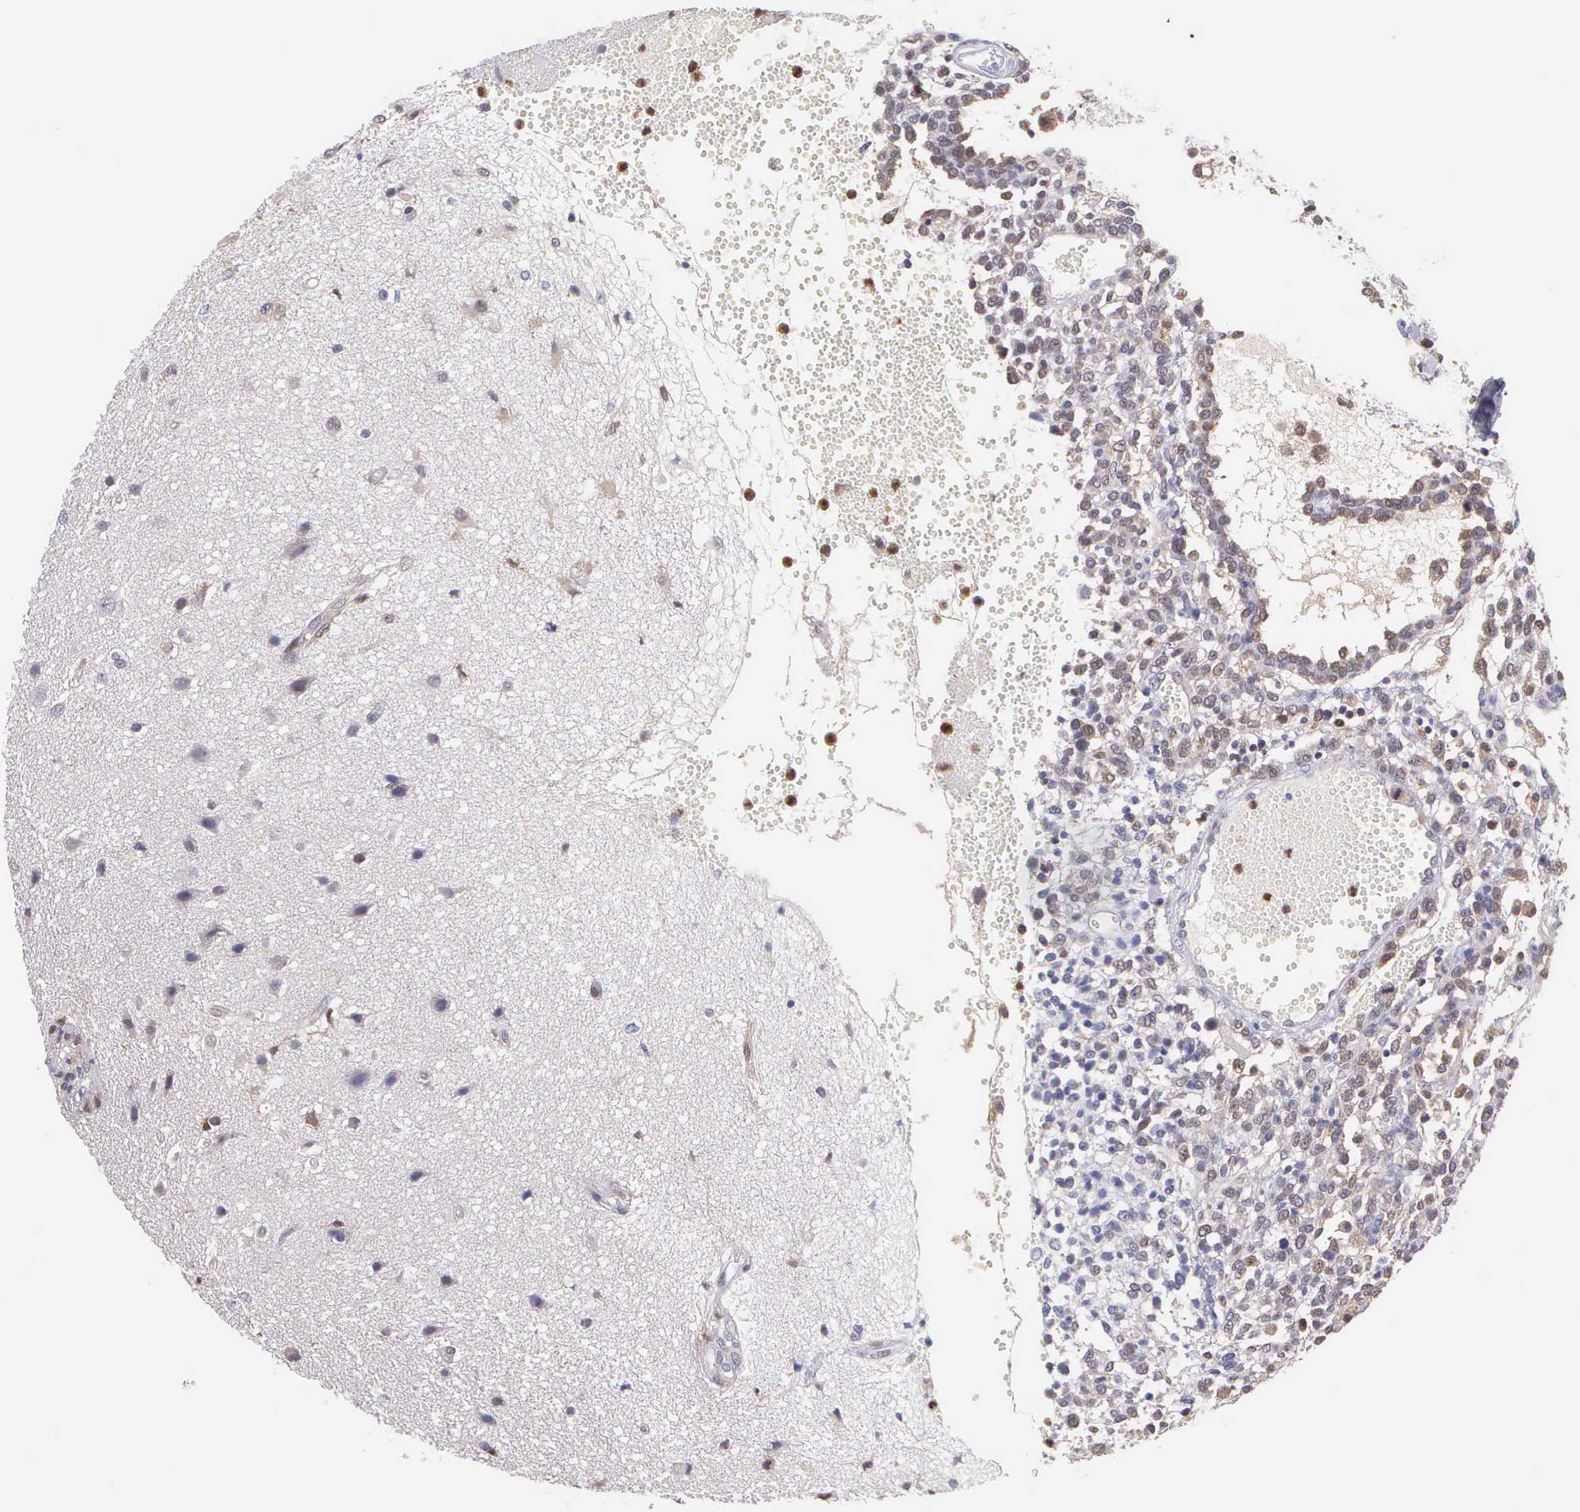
{"staining": {"intensity": "weak", "quantity": "25%-75%", "location": "cytoplasmic/membranous,nuclear"}, "tissue": "glioma", "cell_type": "Tumor cells", "image_type": "cancer", "snomed": [{"axis": "morphology", "description": "Glioma, malignant, High grade"}, {"axis": "topography", "description": "Brain"}], "caption": "Malignant glioma (high-grade) was stained to show a protein in brown. There is low levels of weak cytoplasmic/membranous and nuclear expression in approximately 25%-75% of tumor cells.", "gene": "BID", "patient": {"sex": "male", "age": 66}}